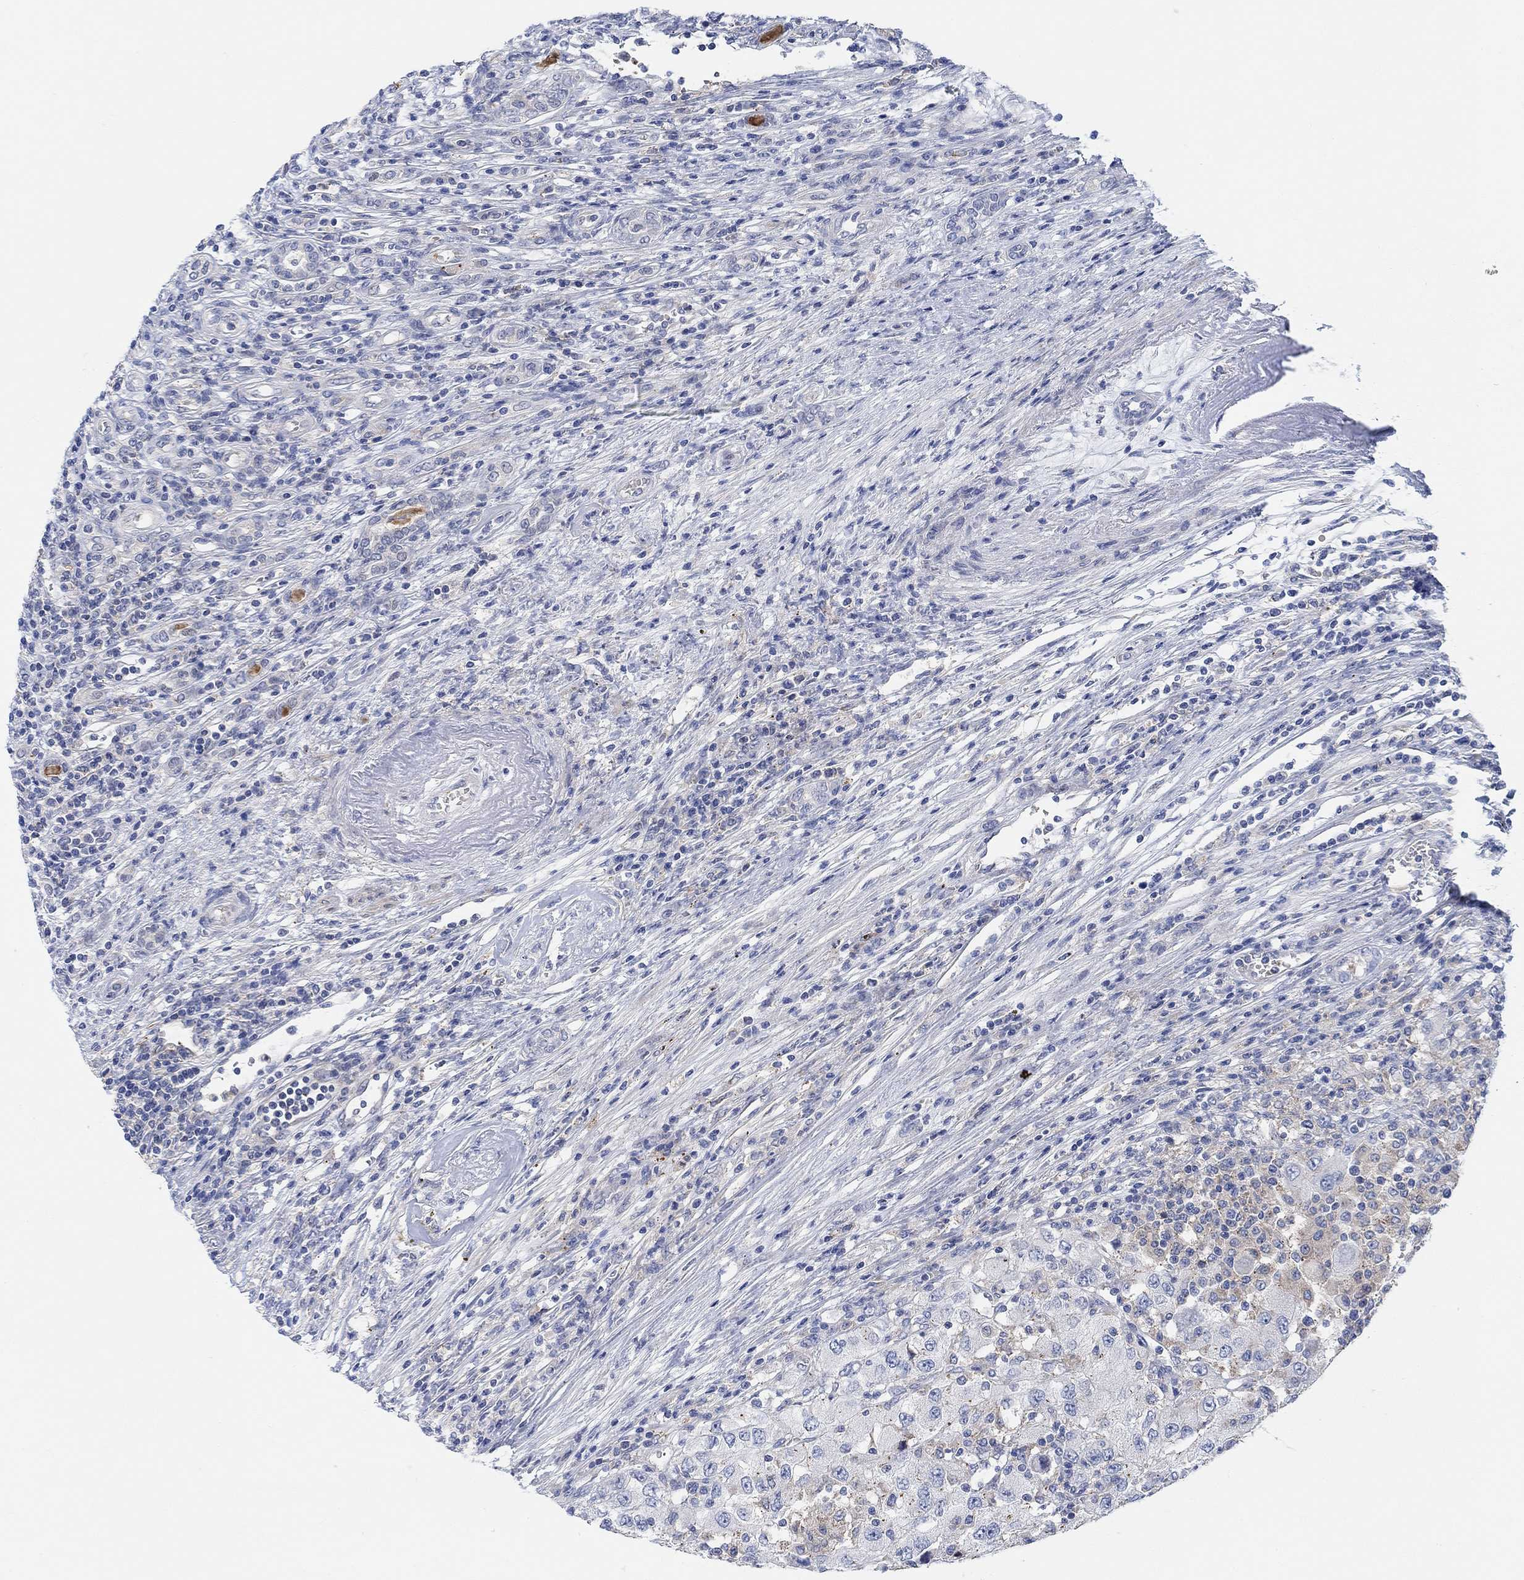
{"staining": {"intensity": "negative", "quantity": "none", "location": "none"}, "tissue": "renal cancer", "cell_type": "Tumor cells", "image_type": "cancer", "snomed": [{"axis": "morphology", "description": "Adenocarcinoma, NOS"}, {"axis": "topography", "description": "Kidney"}], "caption": "Micrograph shows no protein expression in tumor cells of adenocarcinoma (renal) tissue.", "gene": "PMFBP1", "patient": {"sex": "female", "age": 67}}